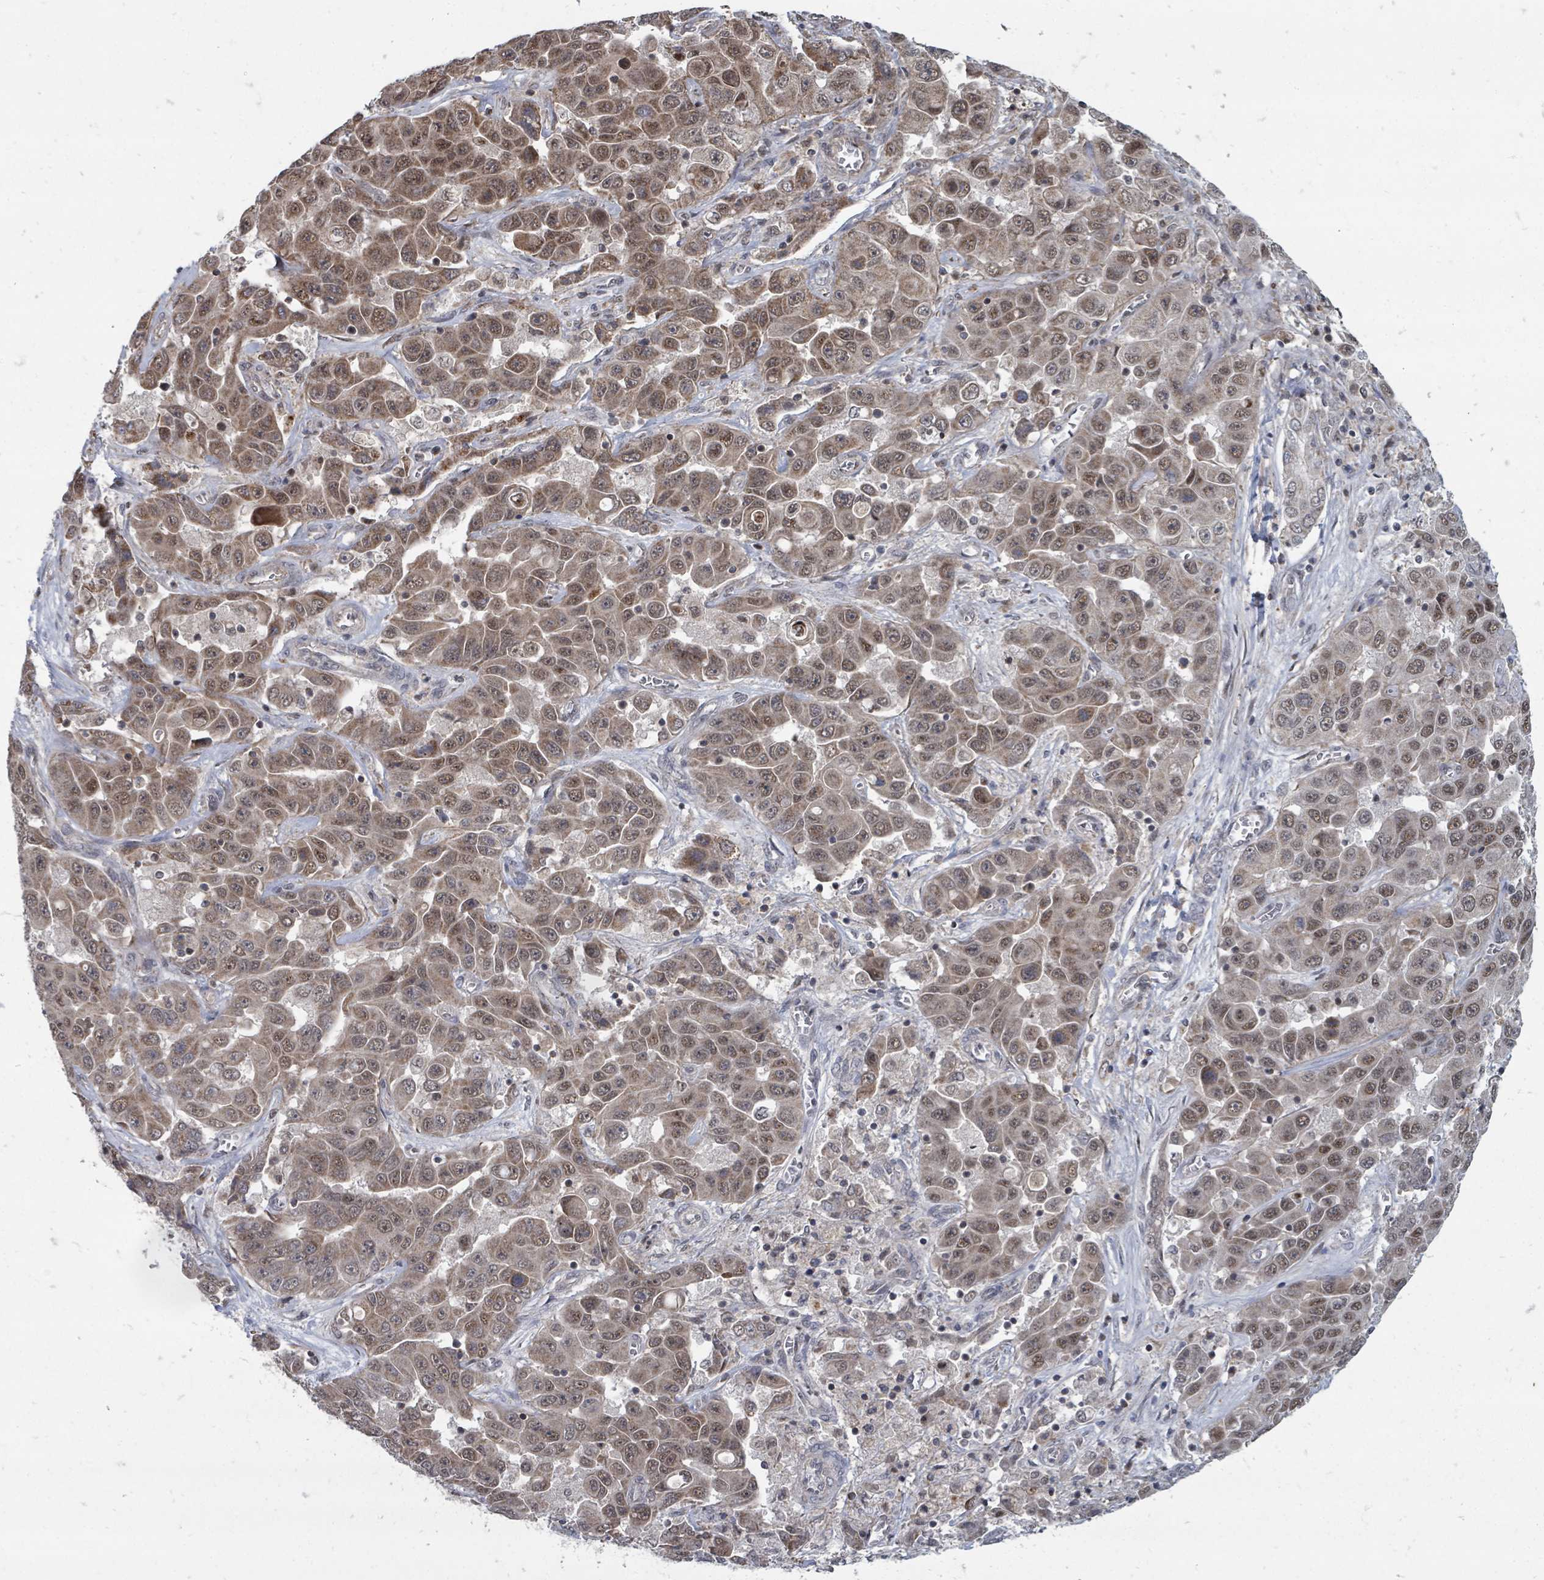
{"staining": {"intensity": "moderate", "quantity": ">75%", "location": "cytoplasmic/membranous,nuclear"}, "tissue": "liver cancer", "cell_type": "Tumor cells", "image_type": "cancer", "snomed": [{"axis": "morphology", "description": "Cholangiocarcinoma"}, {"axis": "topography", "description": "Liver"}], "caption": "Protein positivity by immunohistochemistry (IHC) exhibits moderate cytoplasmic/membranous and nuclear positivity in approximately >75% of tumor cells in liver cholangiocarcinoma.", "gene": "MAGOHB", "patient": {"sex": "female", "age": 52}}